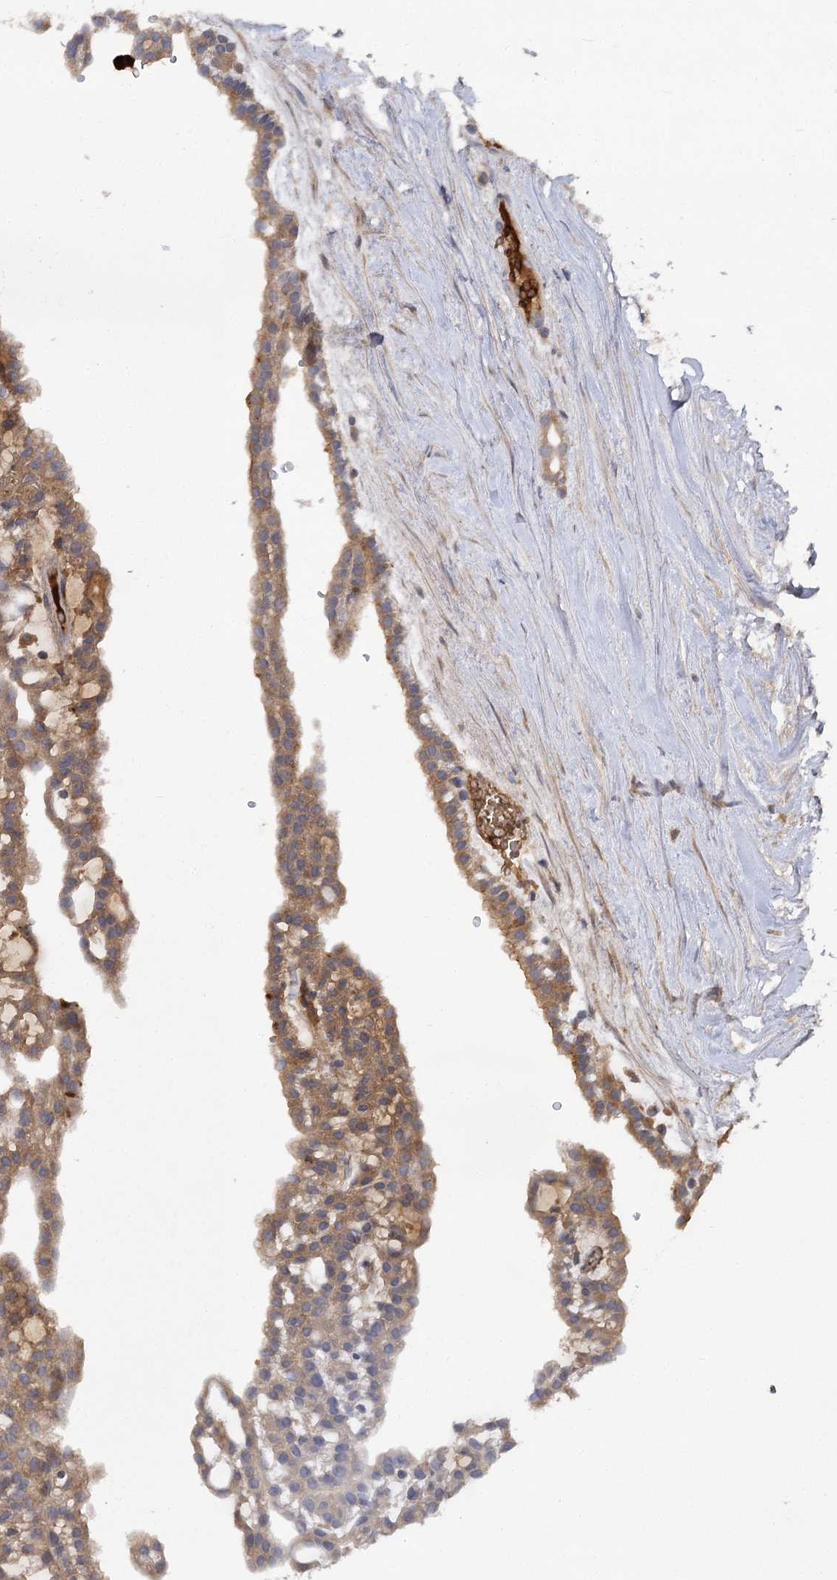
{"staining": {"intensity": "moderate", "quantity": "25%-75%", "location": "cytoplasmic/membranous"}, "tissue": "renal cancer", "cell_type": "Tumor cells", "image_type": "cancer", "snomed": [{"axis": "morphology", "description": "Adenocarcinoma, NOS"}, {"axis": "topography", "description": "Kidney"}], "caption": "This image exhibits IHC staining of human renal cancer, with medium moderate cytoplasmic/membranous expression in approximately 25%-75% of tumor cells.", "gene": "USP50", "patient": {"sex": "male", "age": 63}}